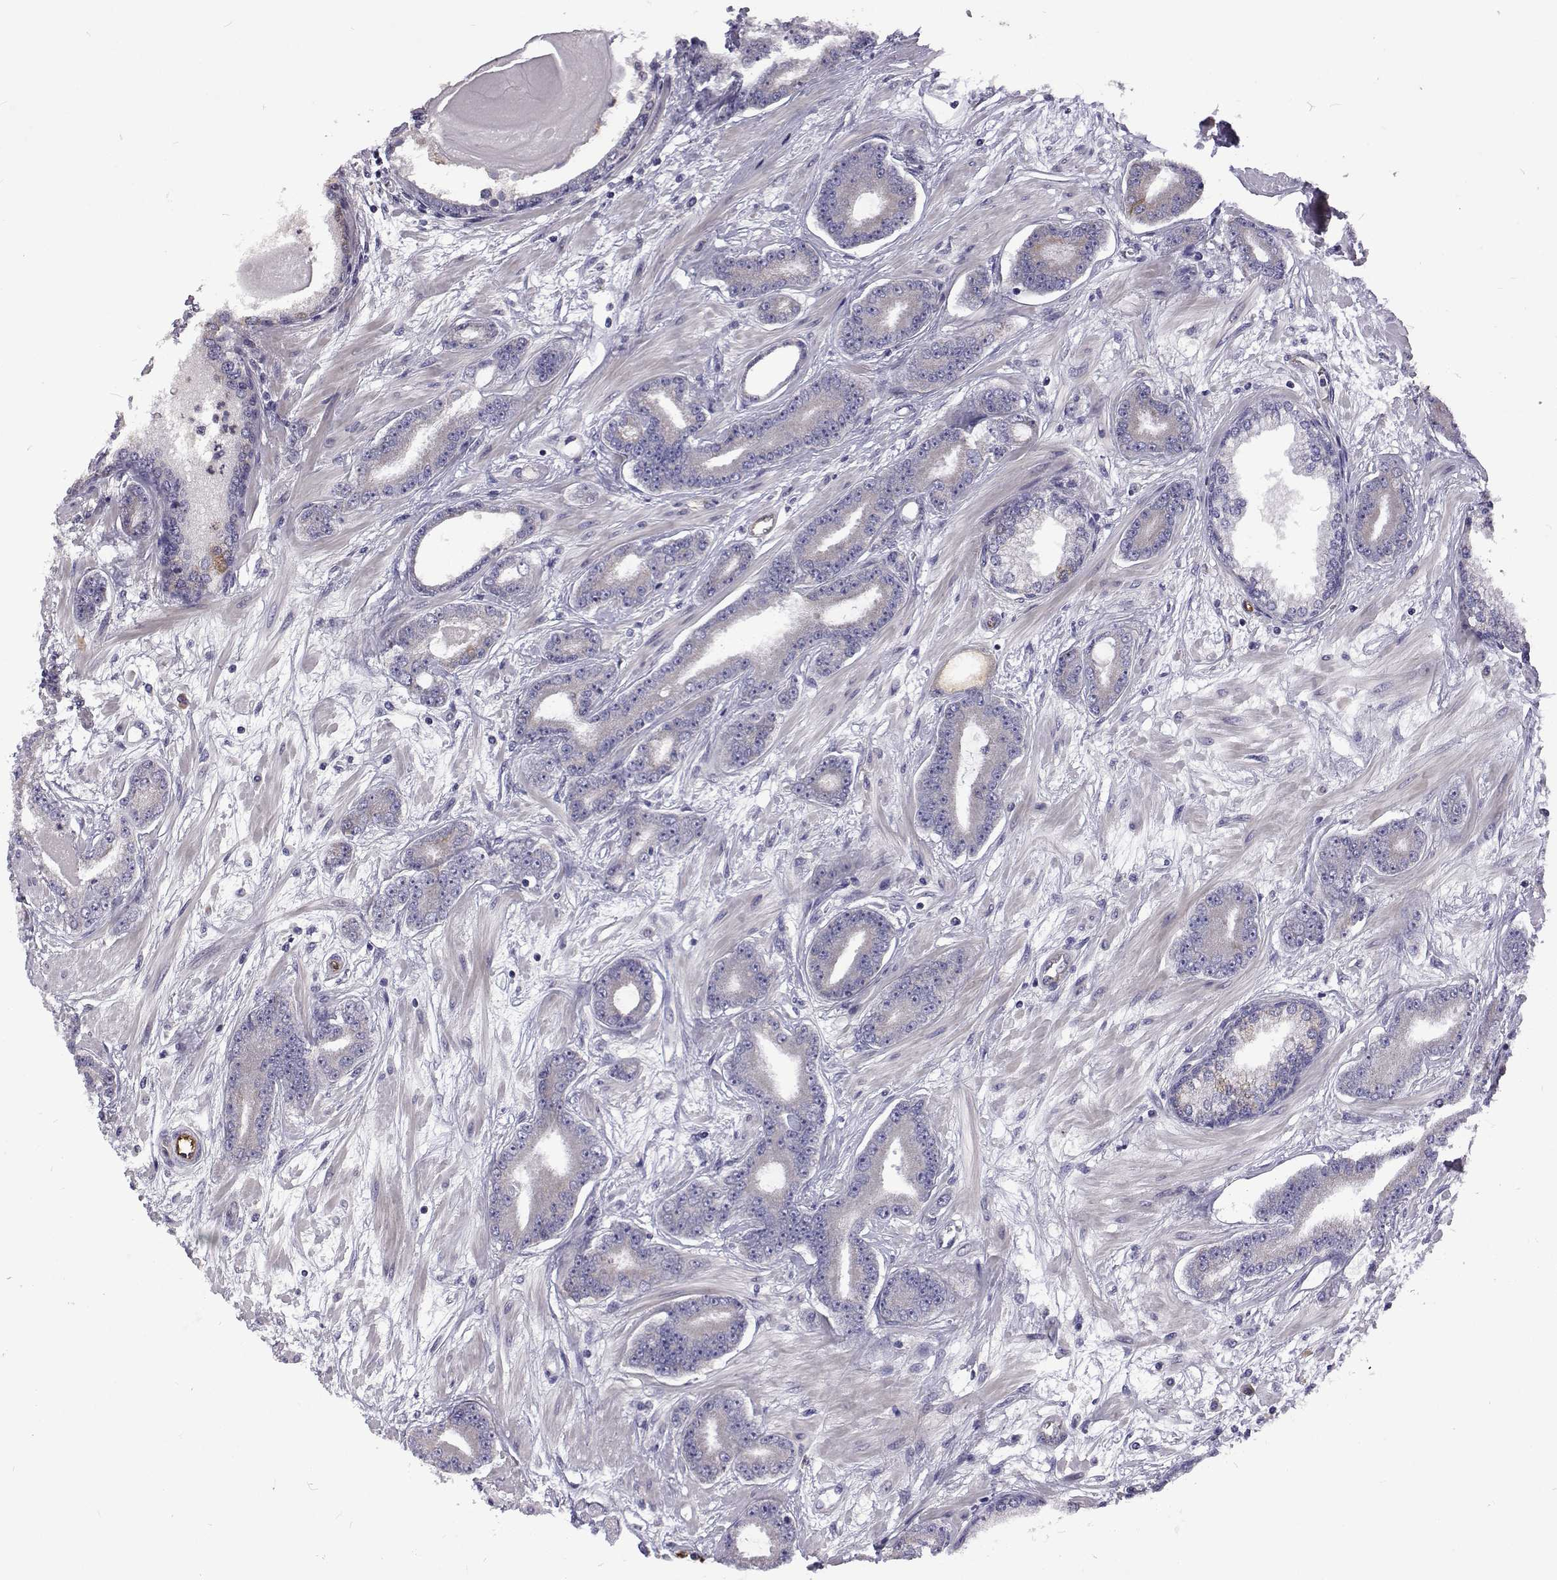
{"staining": {"intensity": "negative", "quantity": "none", "location": "none"}, "tissue": "prostate cancer", "cell_type": "Tumor cells", "image_type": "cancer", "snomed": [{"axis": "morphology", "description": "Adenocarcinoma, Low grade"}, {"axis": "topography", "description": "Prostate"}], "caption": "DAB (3,3'-diaminobenzidine) immunohistochemical staining of prostate adenocarcinoma (low-grade) displays no significant positivity in tumor cells.", "gene": "NPR3", "patient": {"sex": "male", "age": 64}}